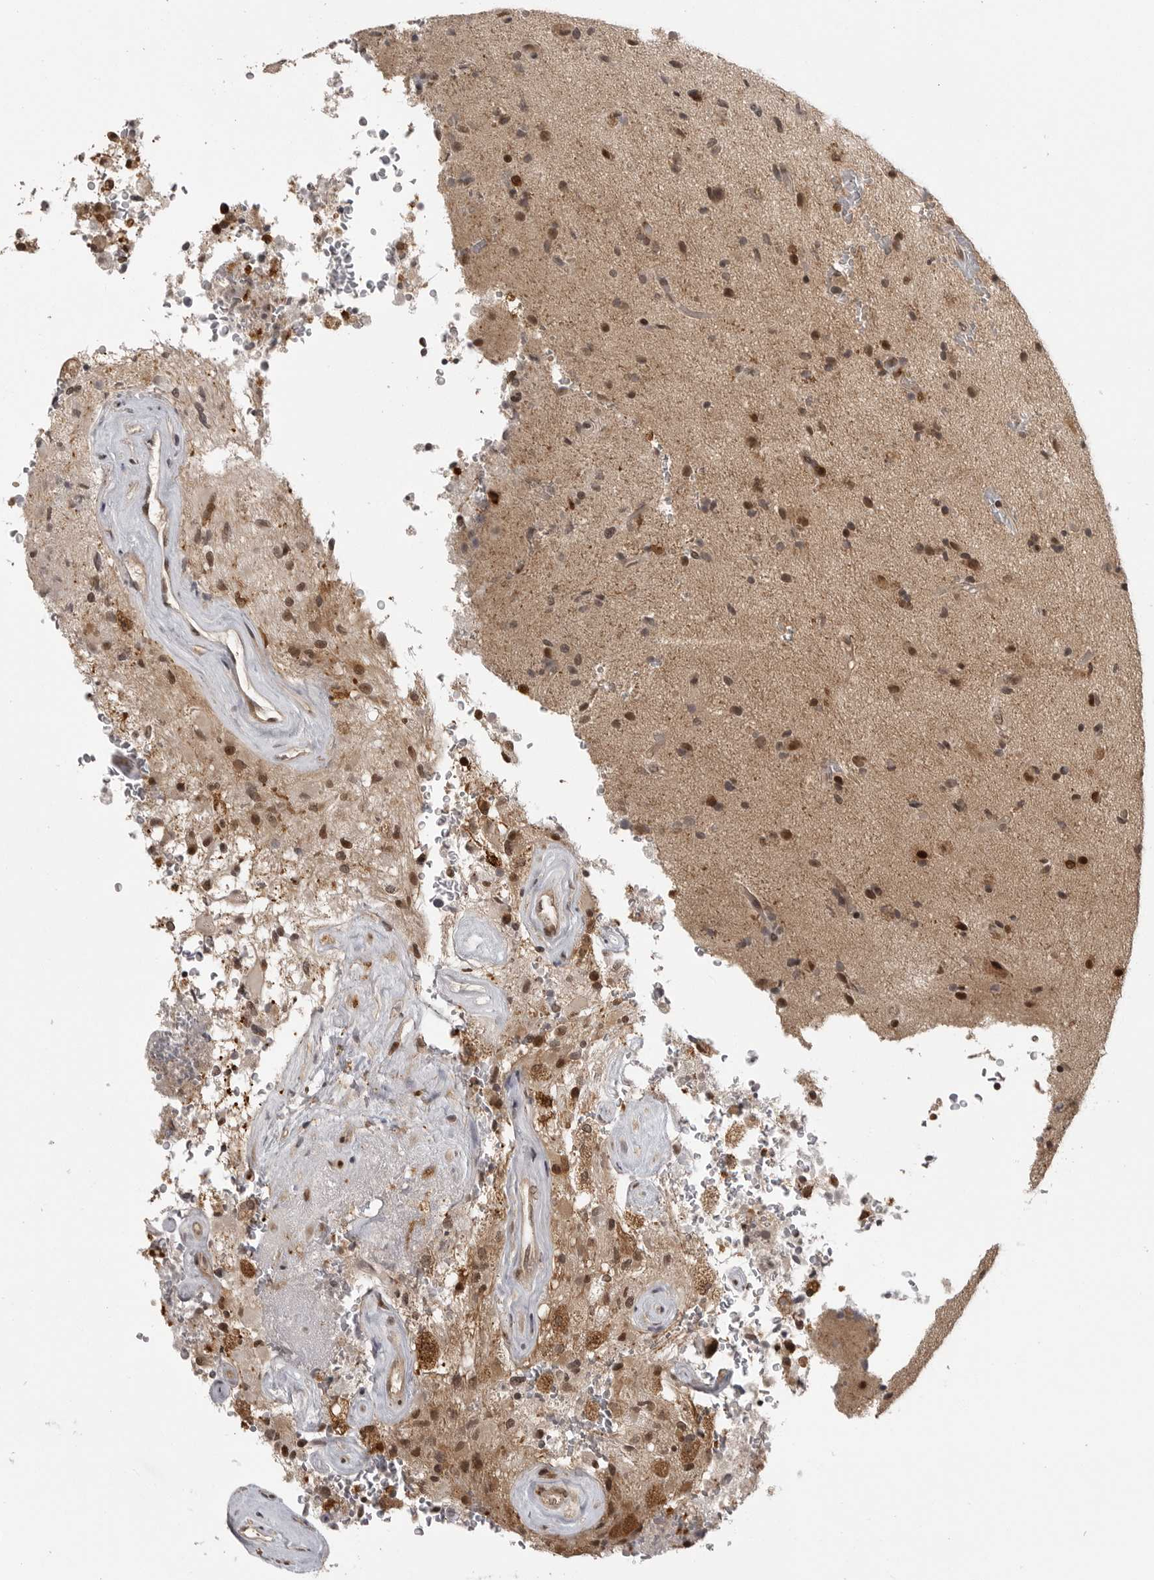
{"staining": {"intensity": "strong", "quantity": "25%-75%", "location": "cytoplasmic/membranous,nuclear"}, "tissue": "glioma", "cell_type": "Tumor cells", "image_type": "cancer", "snomed": [{"axis": "morphology", "description": "Glioma, malignant, High grade"}, {"axis": "topography", "description": "Brain"}], "caption": "Immunohistochemistry of human malignant glioma (high-grade) displays high levels of strong cytoplasmic/membranous and nuclear staining in about 25%-75% of tumor cells. Nuclei are stained in blue.", "gene": "PEG3", "patient": {"sex": "male", "age": 72}}